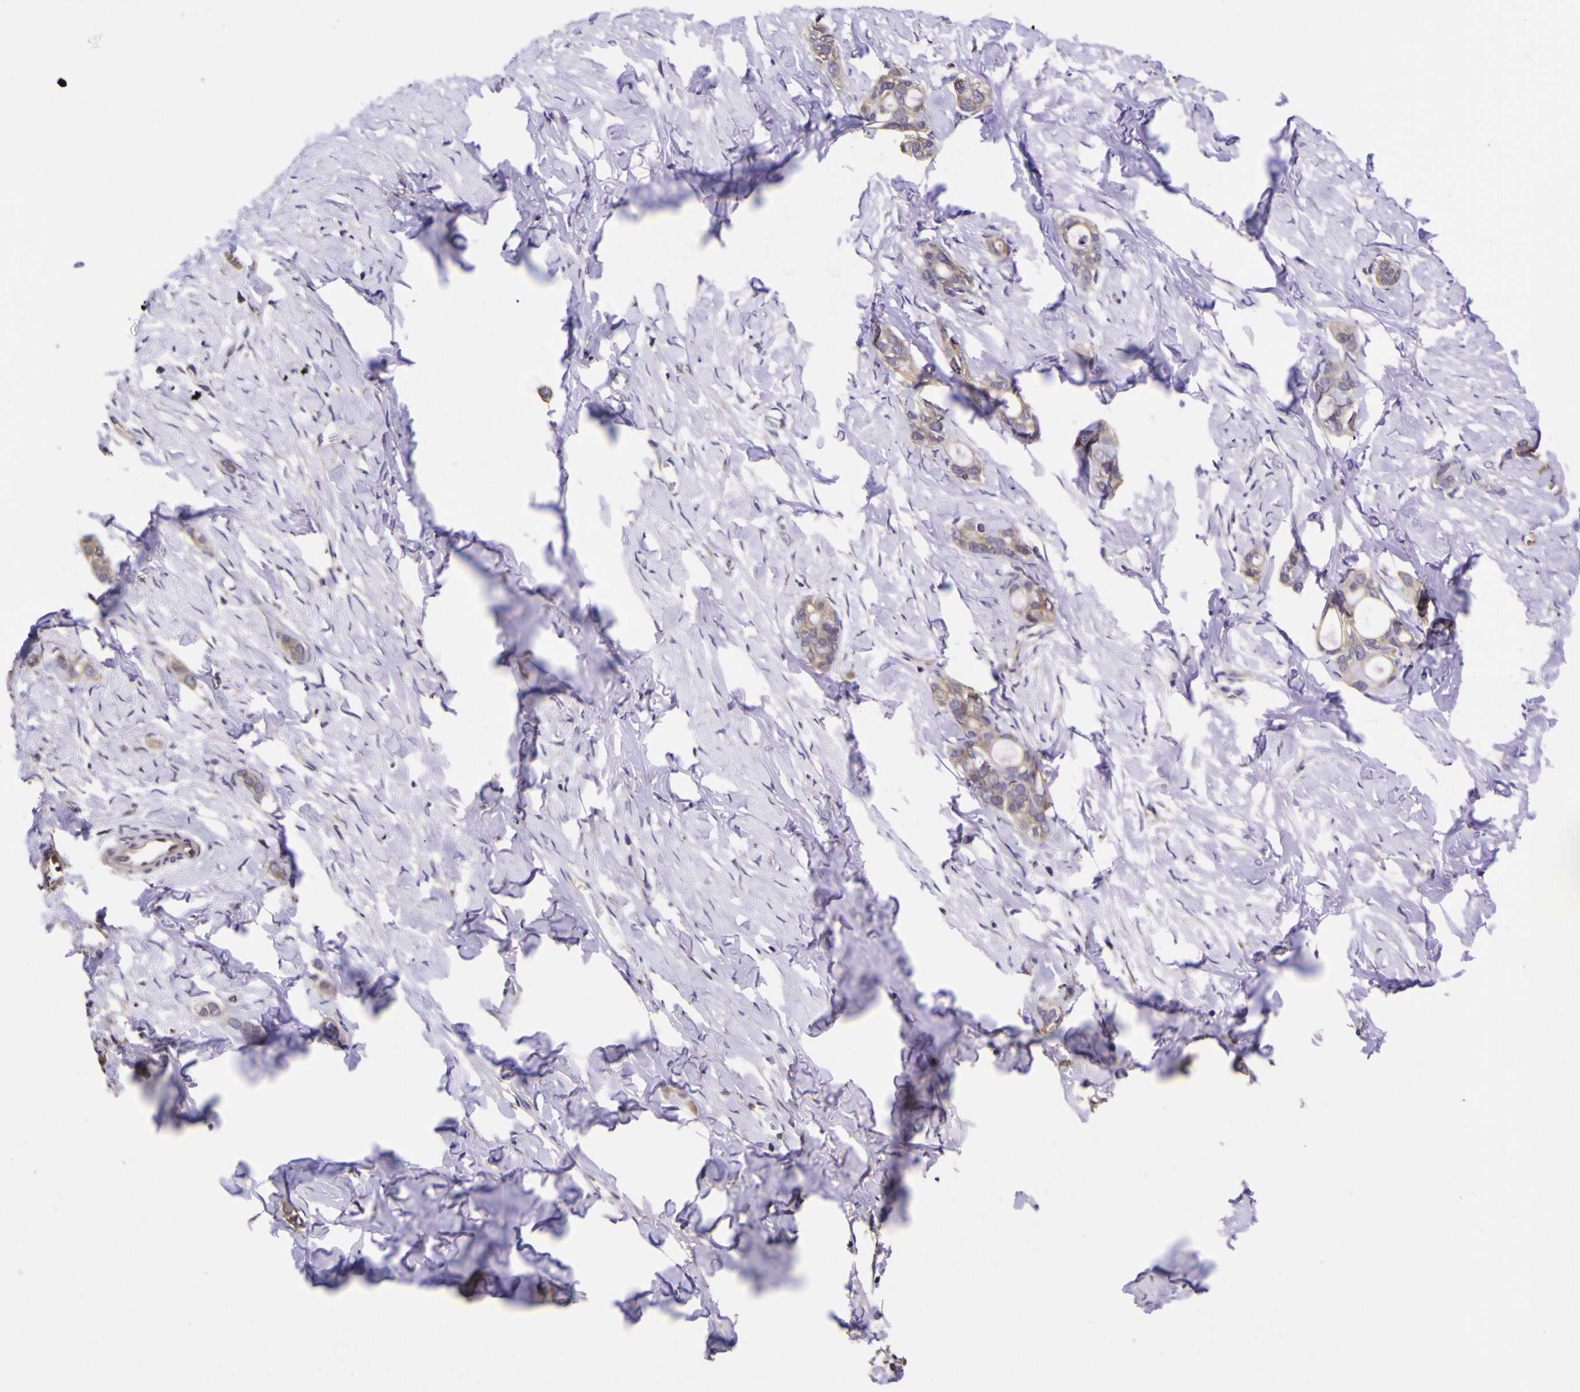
{"staining": {"intensity": "weak", "quantity": ">75%", "location": "cytoplasmic/membranous"}, "tissue": "stomach cancer", "cell_type": "Tumor cells", "image_type": "cancer", "snomed": [{"axis": "morphology", "description": "Adenocarcinoma, NOS"}, {"axis": "topography", "description": "Stomach"}], "caption": "Weak cytoplasmic/membranous protein staining is present in about >75% of tumor cells in stomach adenocarcinoma.", "gene": "MAPK14", "patient": {"sex": "female", "age": 75}}